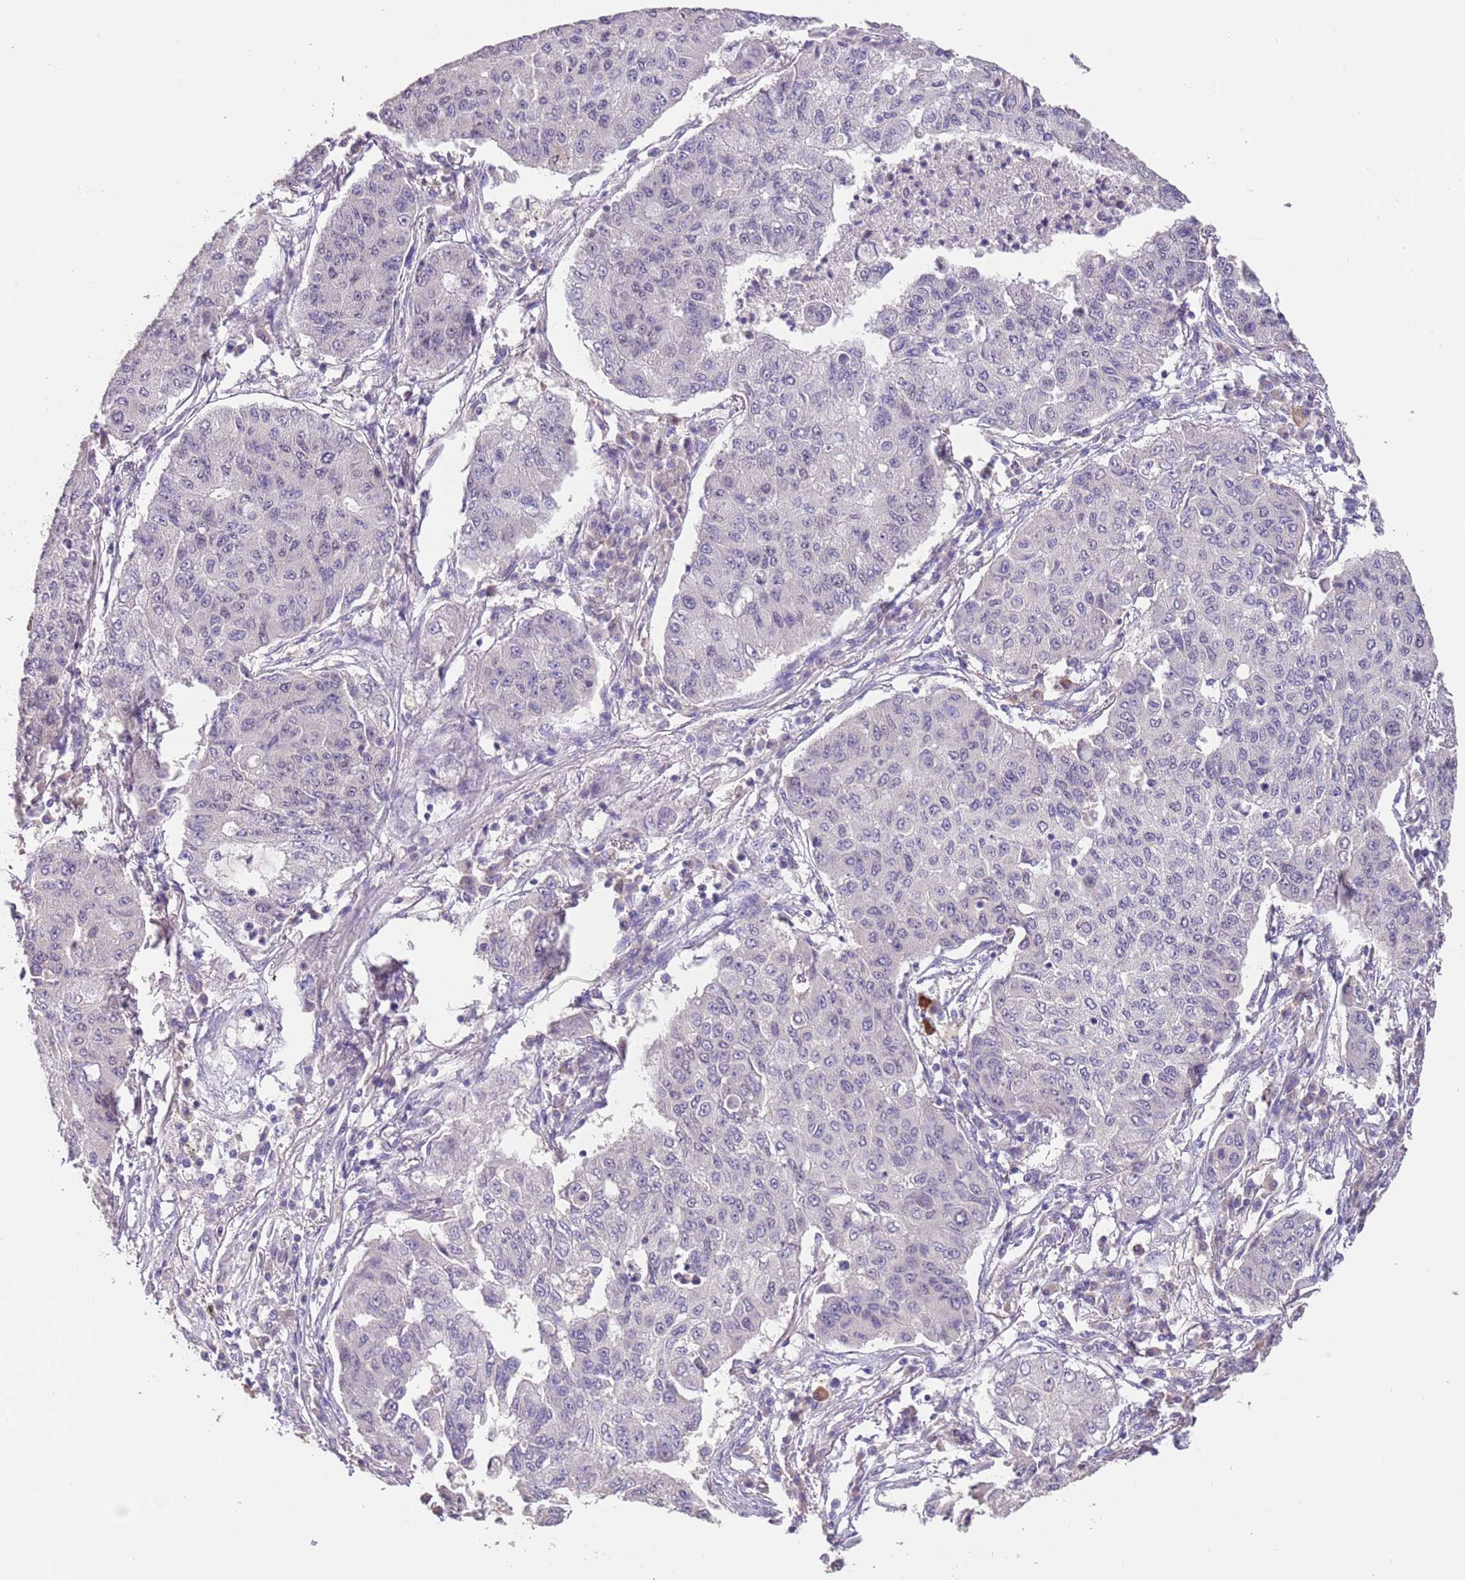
{"staining": {"intensity": "negative", "quantity": "none", "location": "none"}, "tissue": "lung cancer", "cell_type": "Tumor cells", "image_type": "cancer", "snomed": [{"axis": "morphology", "description": "Squamous cell carcinoma, NOS"}, {"axis": "topography", "description": "Lung"}], "caption": "Immunohistochemical staining of lung squamous cell carcinoma exhibits no significant staining in tumor cells.", "gene": "ZNF658", "patient": {"sex": "male", "age": 74}}